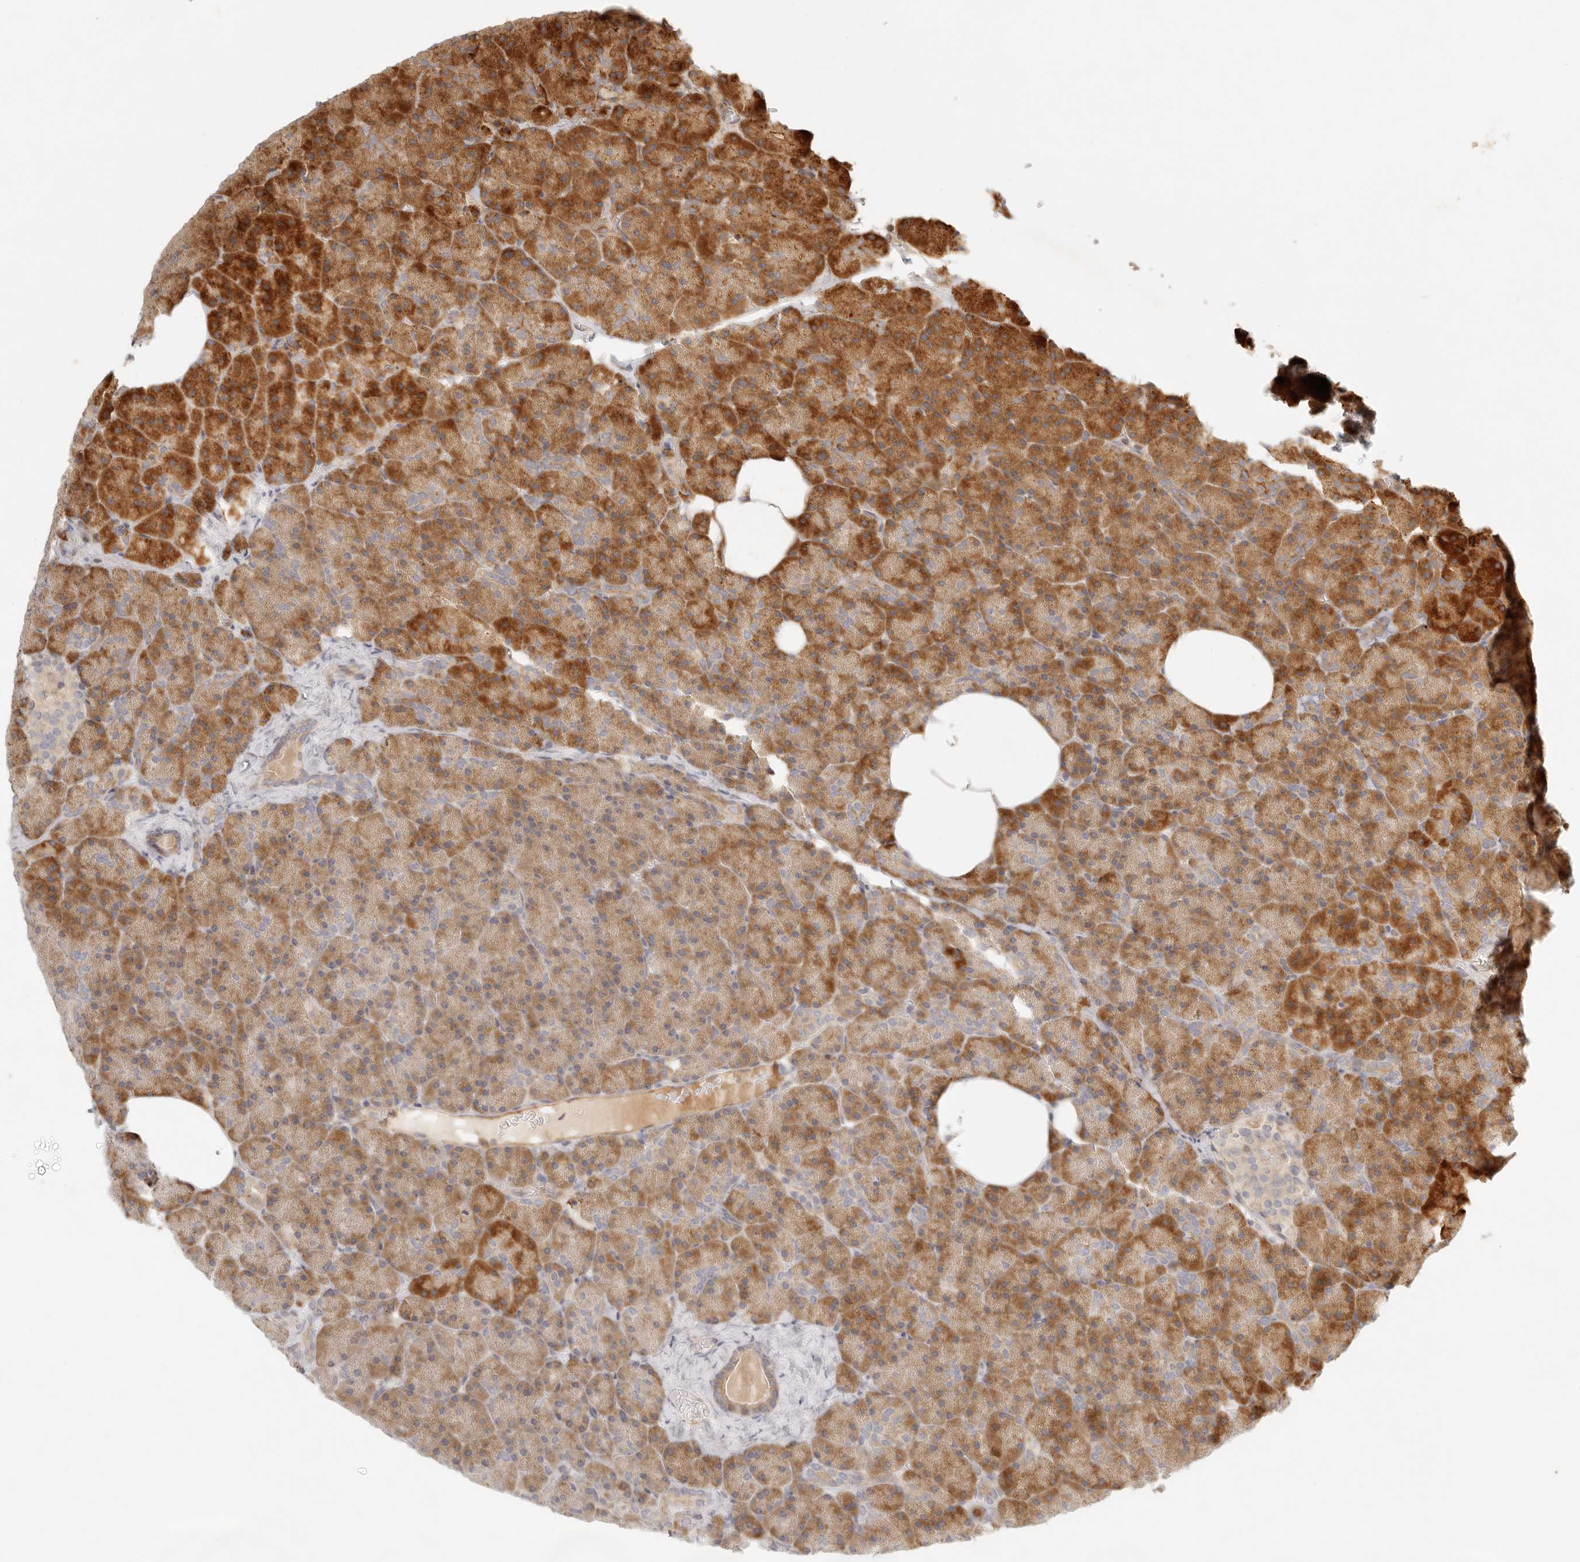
{"staining": {"intensity": "strong", "quantity": "25%-75%", "location": "cytoplasmic/membranous"}, "tissue": "pancreas", "cell_type": "Exocrine glandular cells", "image_type": "normal", "snomed": [{"axis": "morphology", "description": "Normal tissue, NOS"}, {"axis": "morphology", "description": "Carcinoid, malignant, NOS"}, {"axis": "topography", "description": "Pancreas"}], "caption": "DAB immunohistochemical staining of benign human pancreas demonstrates strong cytoplasmic/membranous protein positivity in about 25%-75% of exocrine glandular cells. Using DAB (3,3'-diaminobenzidine) (brown) and hematoxylin (blue) stains, captured at high magnification using brightfield microscopy.", "gene": "KLHL38", "patient": {"sex": "female", "age": 35}}